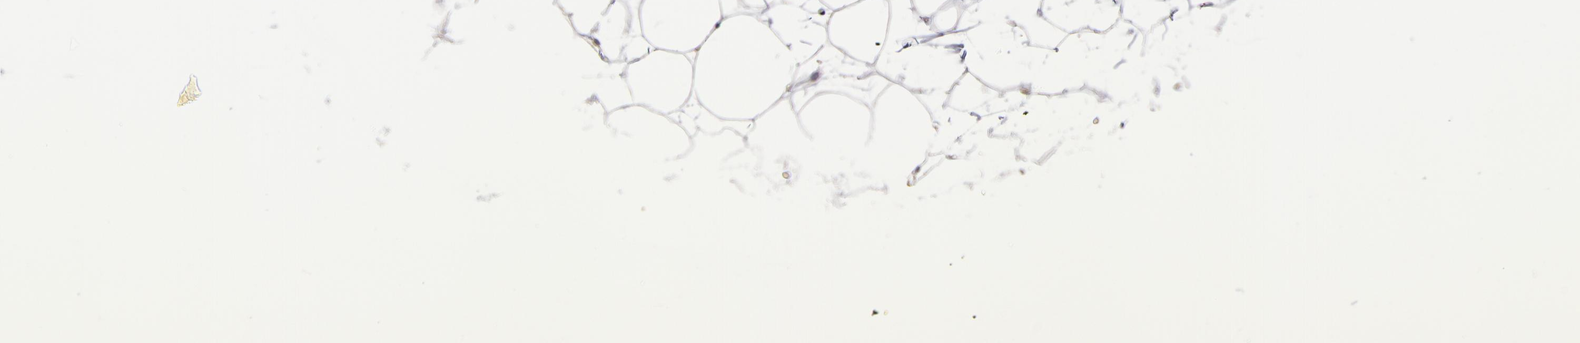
{"staining": {"intensity": "weak", "quantity": ">75%", "location": "cytoplasmic/membranous"}, "tissue": "adipose tissue", "cell_type": "Adipocytes", "image_type": "normal", "snomed": [{"axis": "morphology", "description": "Normal tissue, NOS"}, {"axis": "topography", "description": "Breast"}], "caption": "Brown immunohistochemical staining in unremarkable human adipose tissue displays weak cytoplasmic/membranous positivity in about >75% of adipocytes.", "gene": "GMFB", "patient": {"sex": "female", "age": 22}}